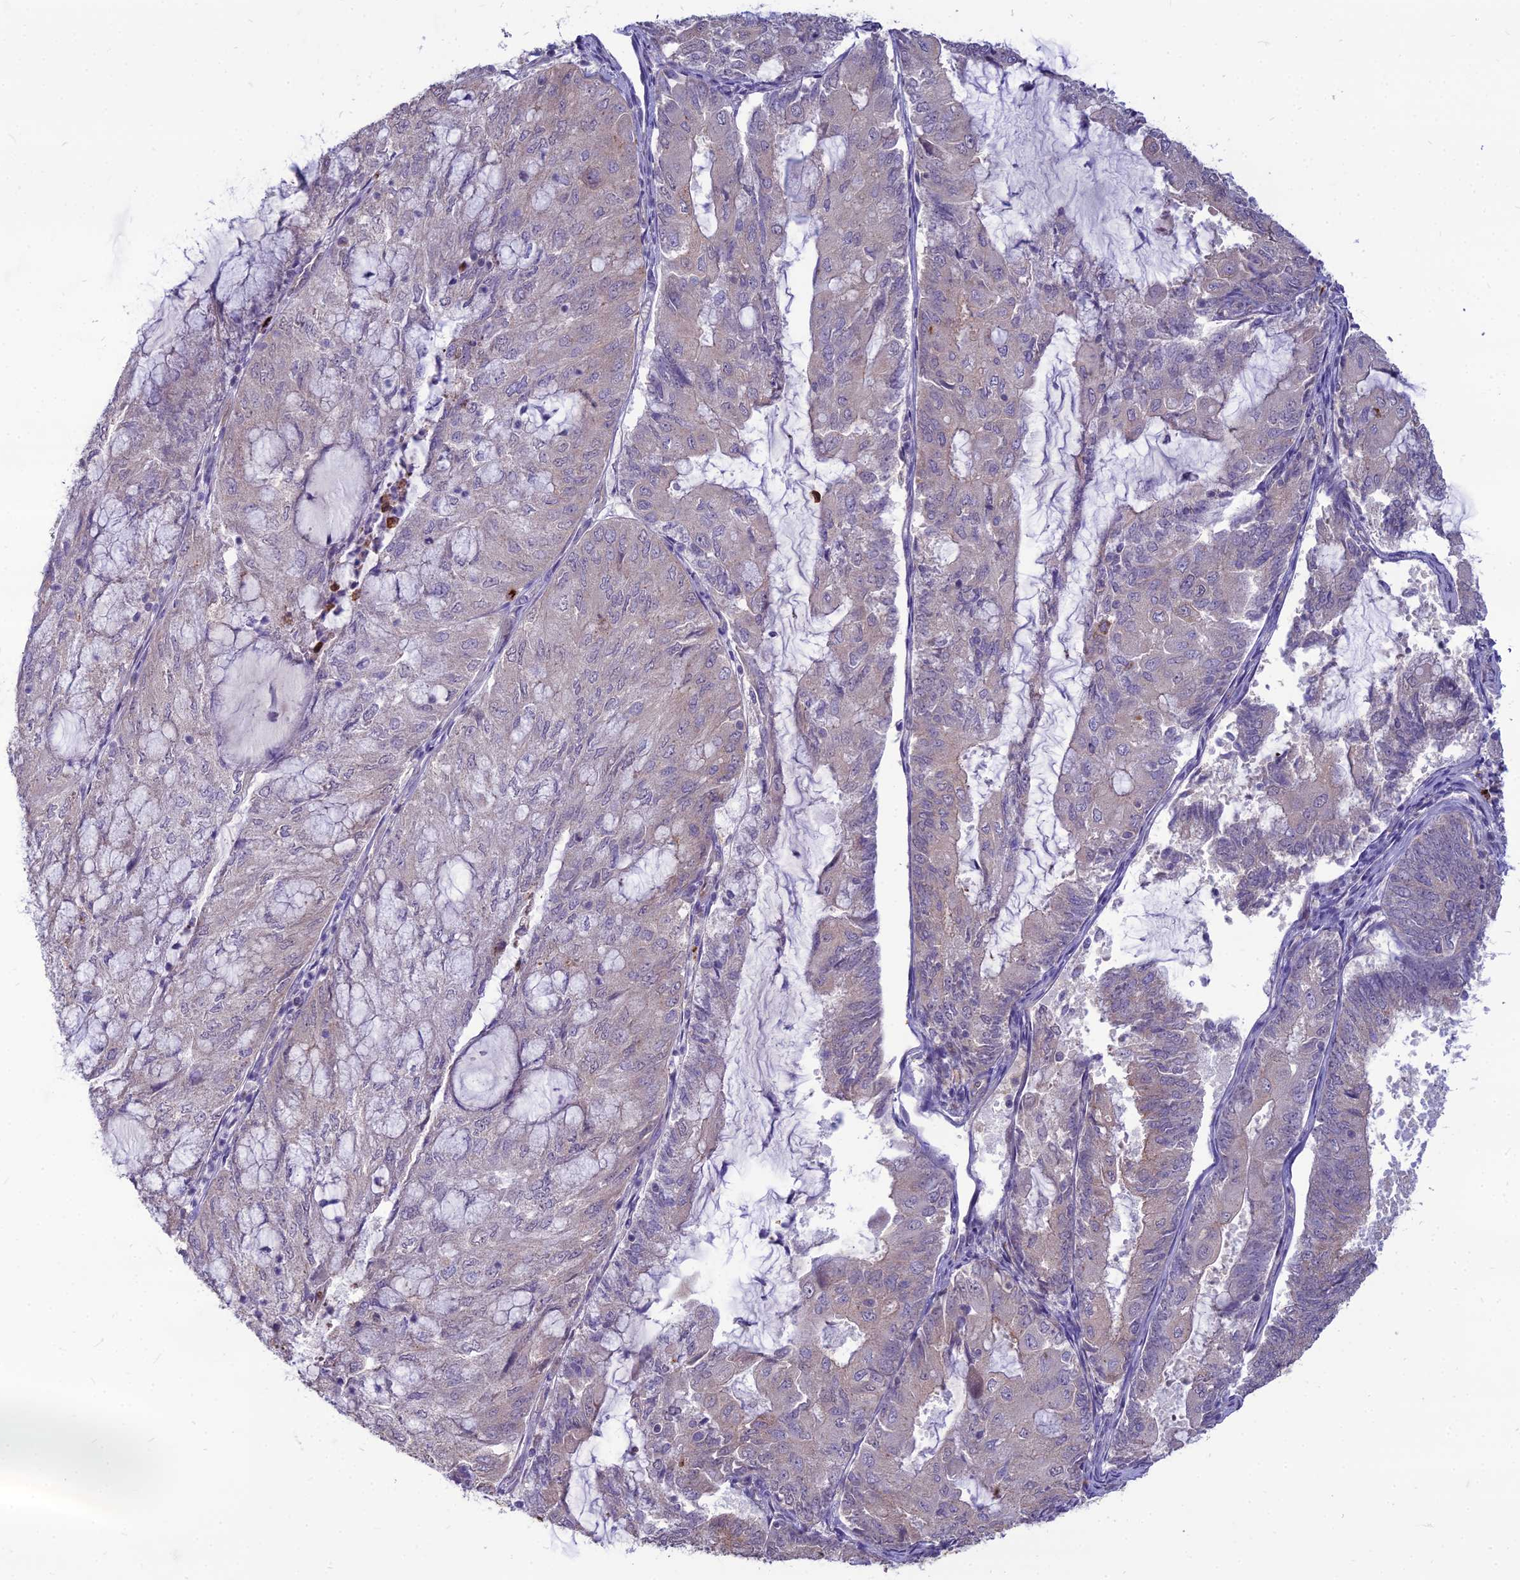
{"staining": {"intensity": "negative", "quantity": "none", "location": "none"}, "tissue": "endometrial cancer", "cell_type": "Tumor cells", "image_type": "cancer", "snomed": [{"axis": "morphology", "description": "Adenocarcinoma, NOS"}, {"axis": "topography", "description": "Endometrium"}], "caption": "Endometrial cancer was stained to show a protein in brown. There is no significant expression in tumor cells.", "gene": "PCED1B", "patient": {"sex": "female", "age": 81}}